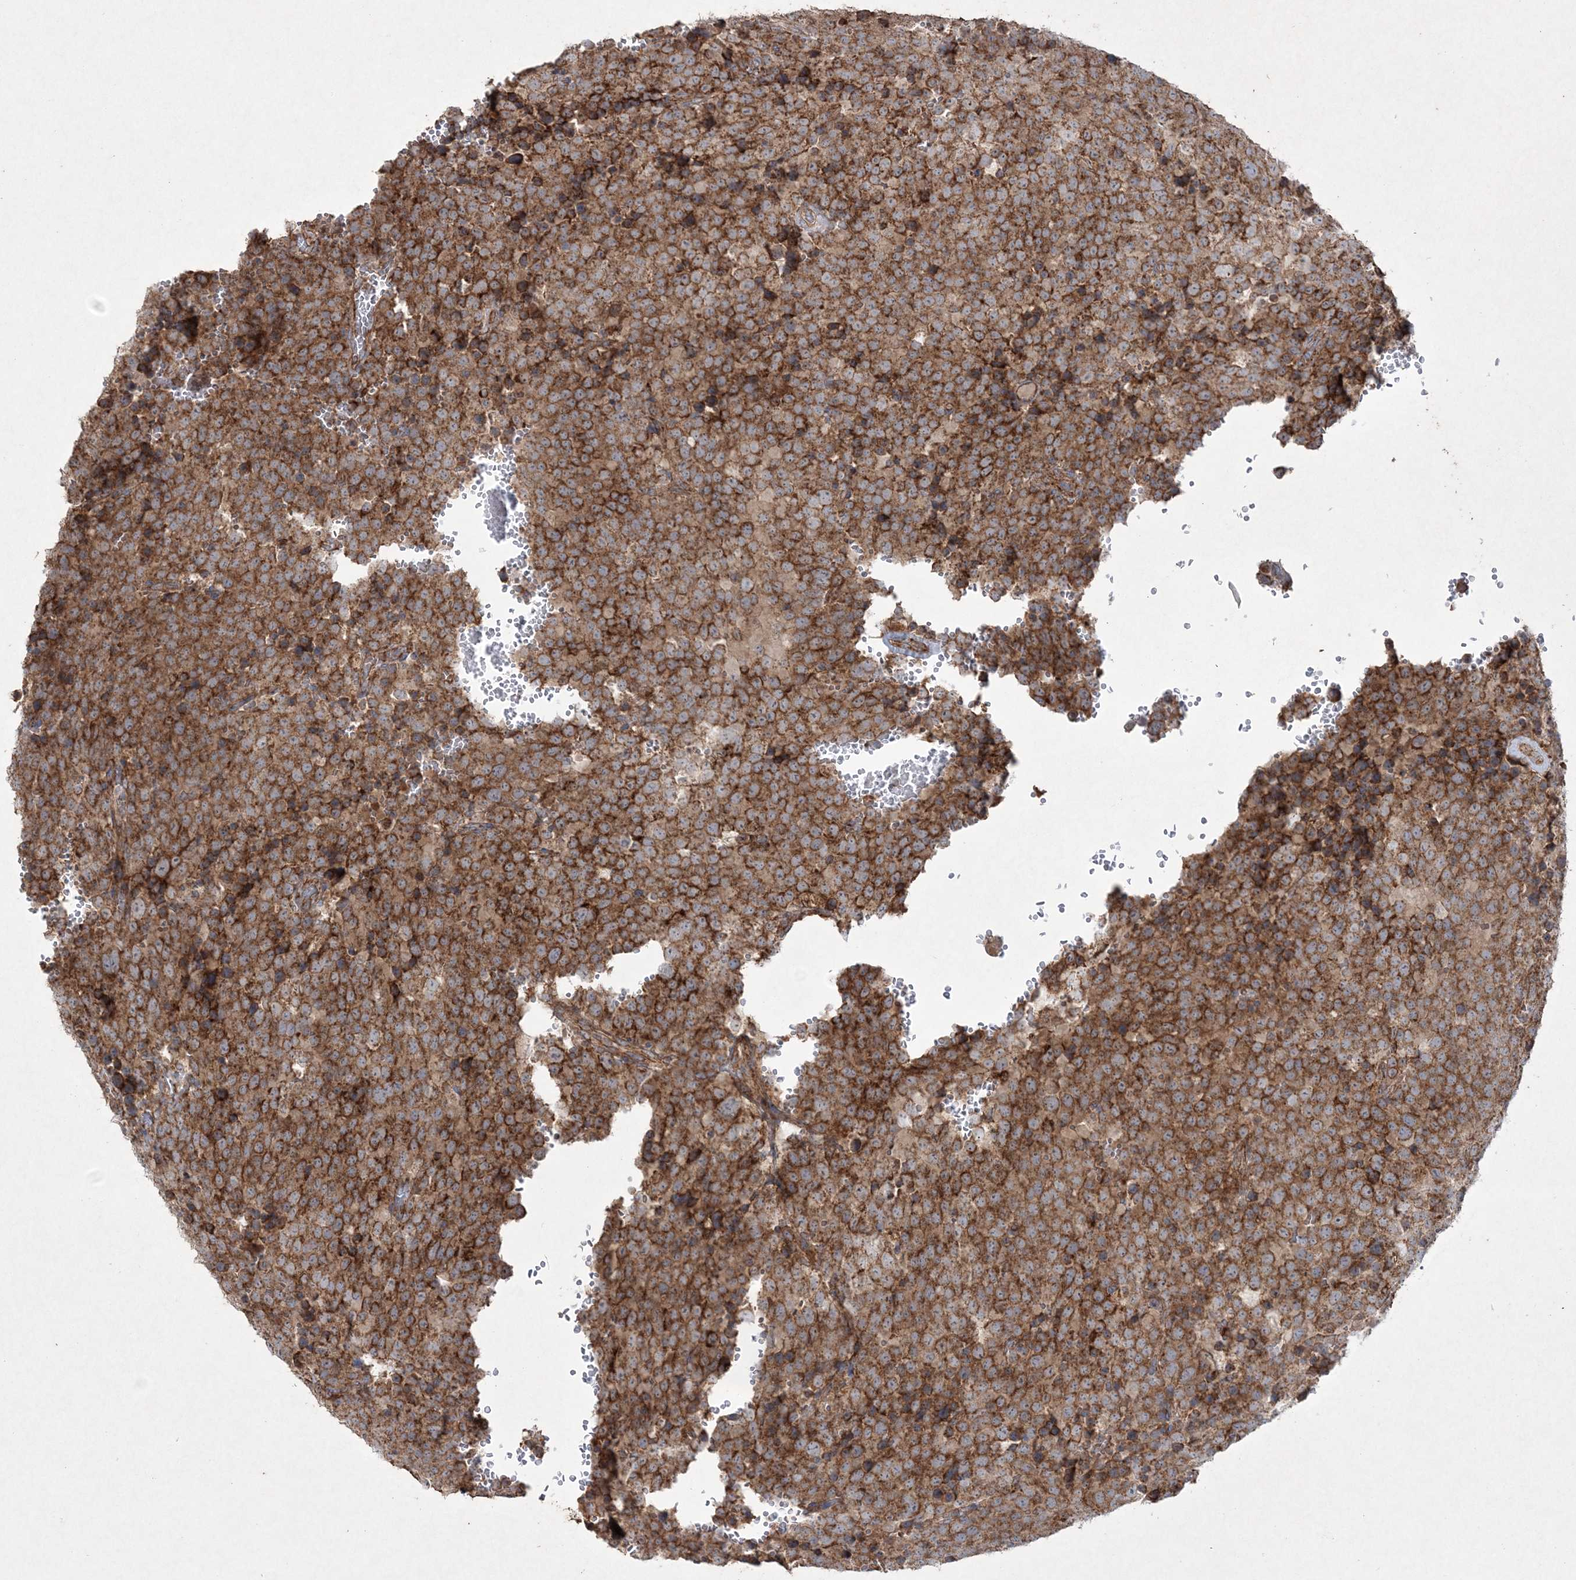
{"staining": {"intensity": "strong", "quantity": "25%-75%", "location": "cytoplasmic/membranous"}, "tissue": "testis cancer", "cell_type": "Tumor cells", "image_type": "cancer", "snomed": [{"axis": "morphology", "description": "Seminoma, NOS"}, {"axis": "topography", "description": "Testis"}], "caption": "Tumor cells demonstrate high levels of strong cytoplasmic/membranous staining in approximately 25%-75% of cells in testis seminoma.", "gene": "TTC7A", "patient": {"sex": "male", "age": 71}}